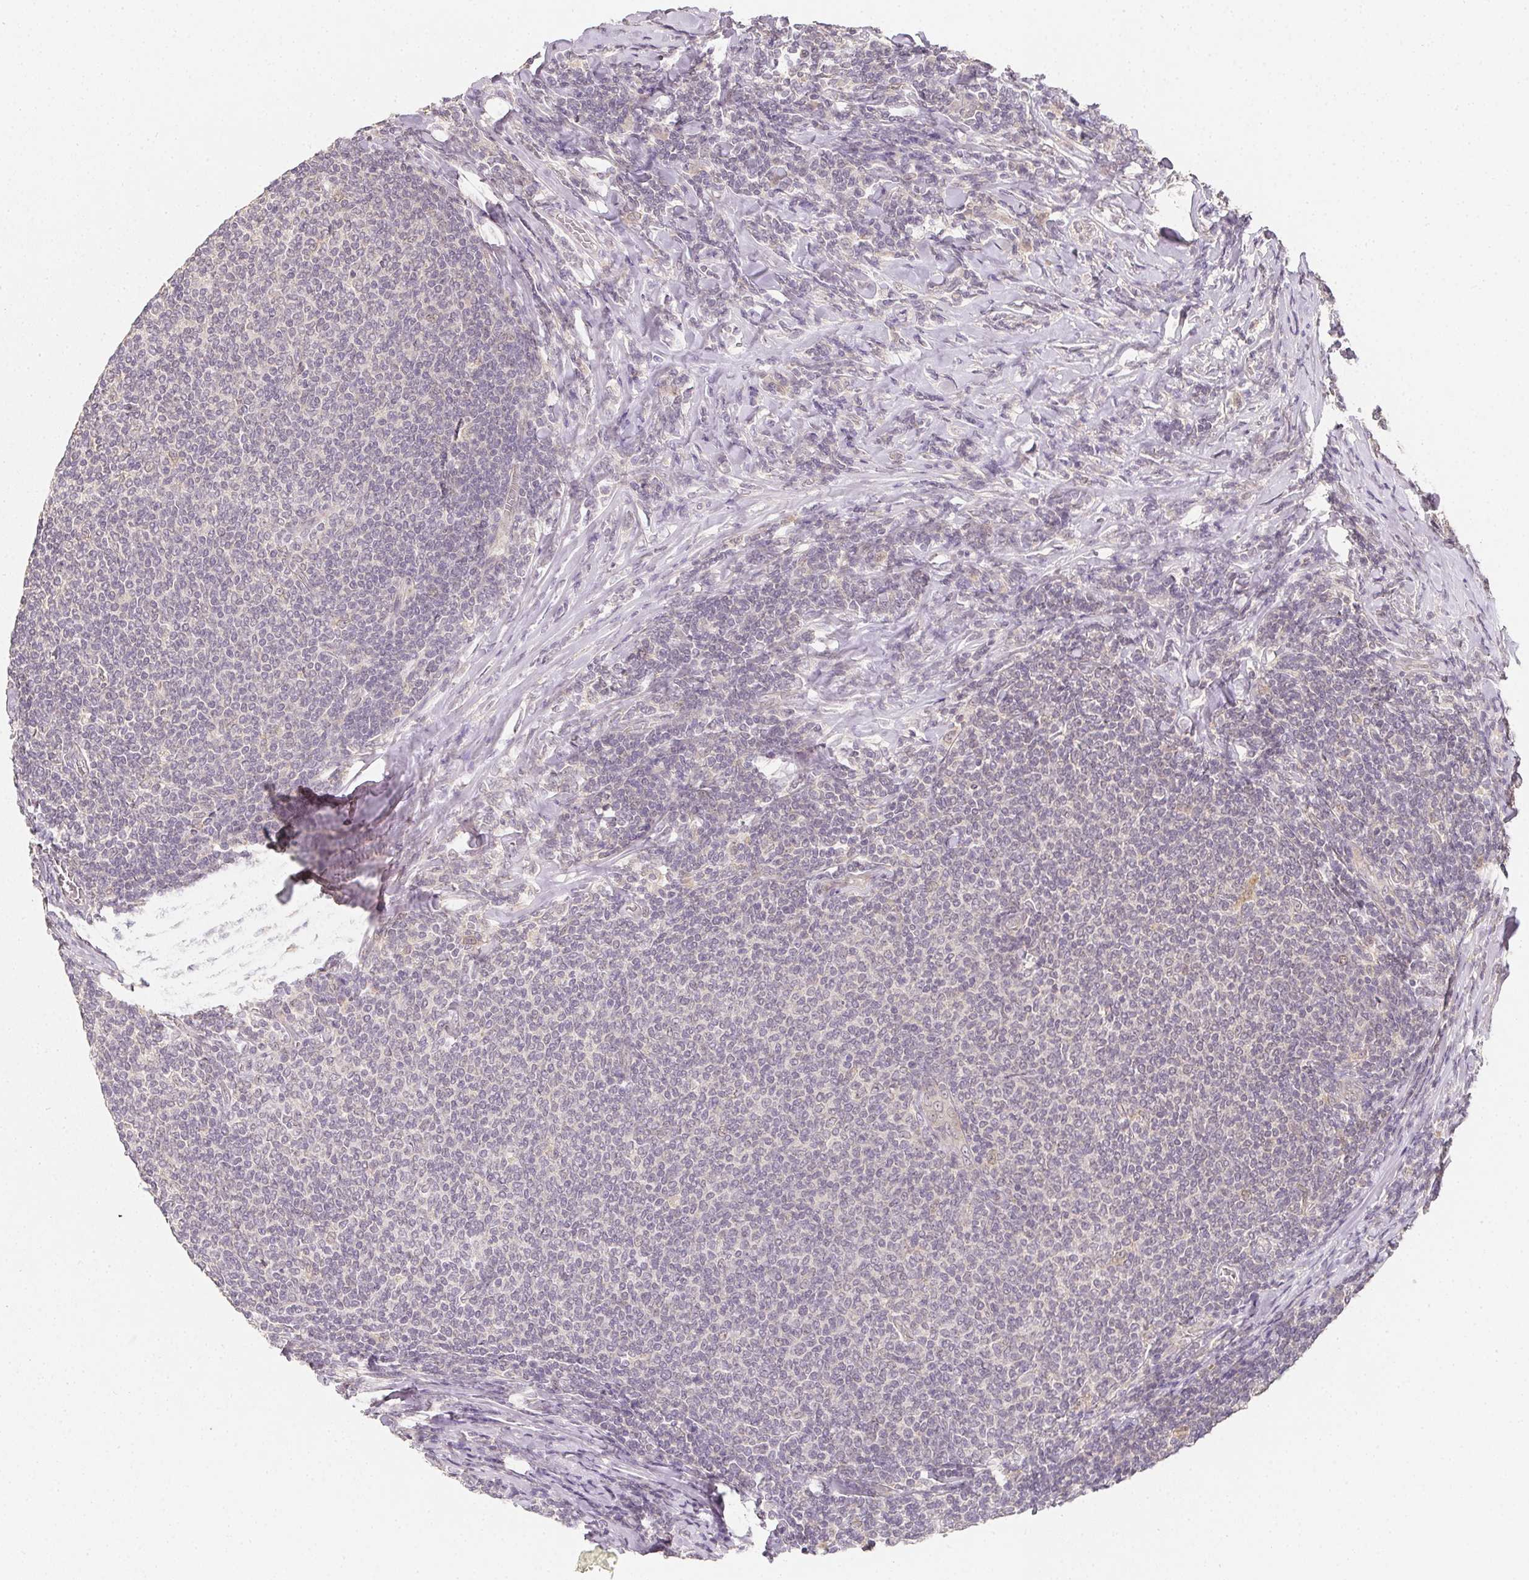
{"staining": {"intensity": "negative", "quantity": "none", "location": "none"}, "tissue": "lymphoma", "cell_type": "Tumor cells", "image_type": "cancer", "snomed": [{"axis": "morphology", "description": "Malignant lymphoma, non-Hodgkin's type, Low grade"}, {"axis": "topography", "description": "Lymph node"}], "caption": "The photomicrograph reveals no staining of tumor cells in lymphoma.", "gene": "SOAT1", "patient": {"sex": "male", "age": 52}}